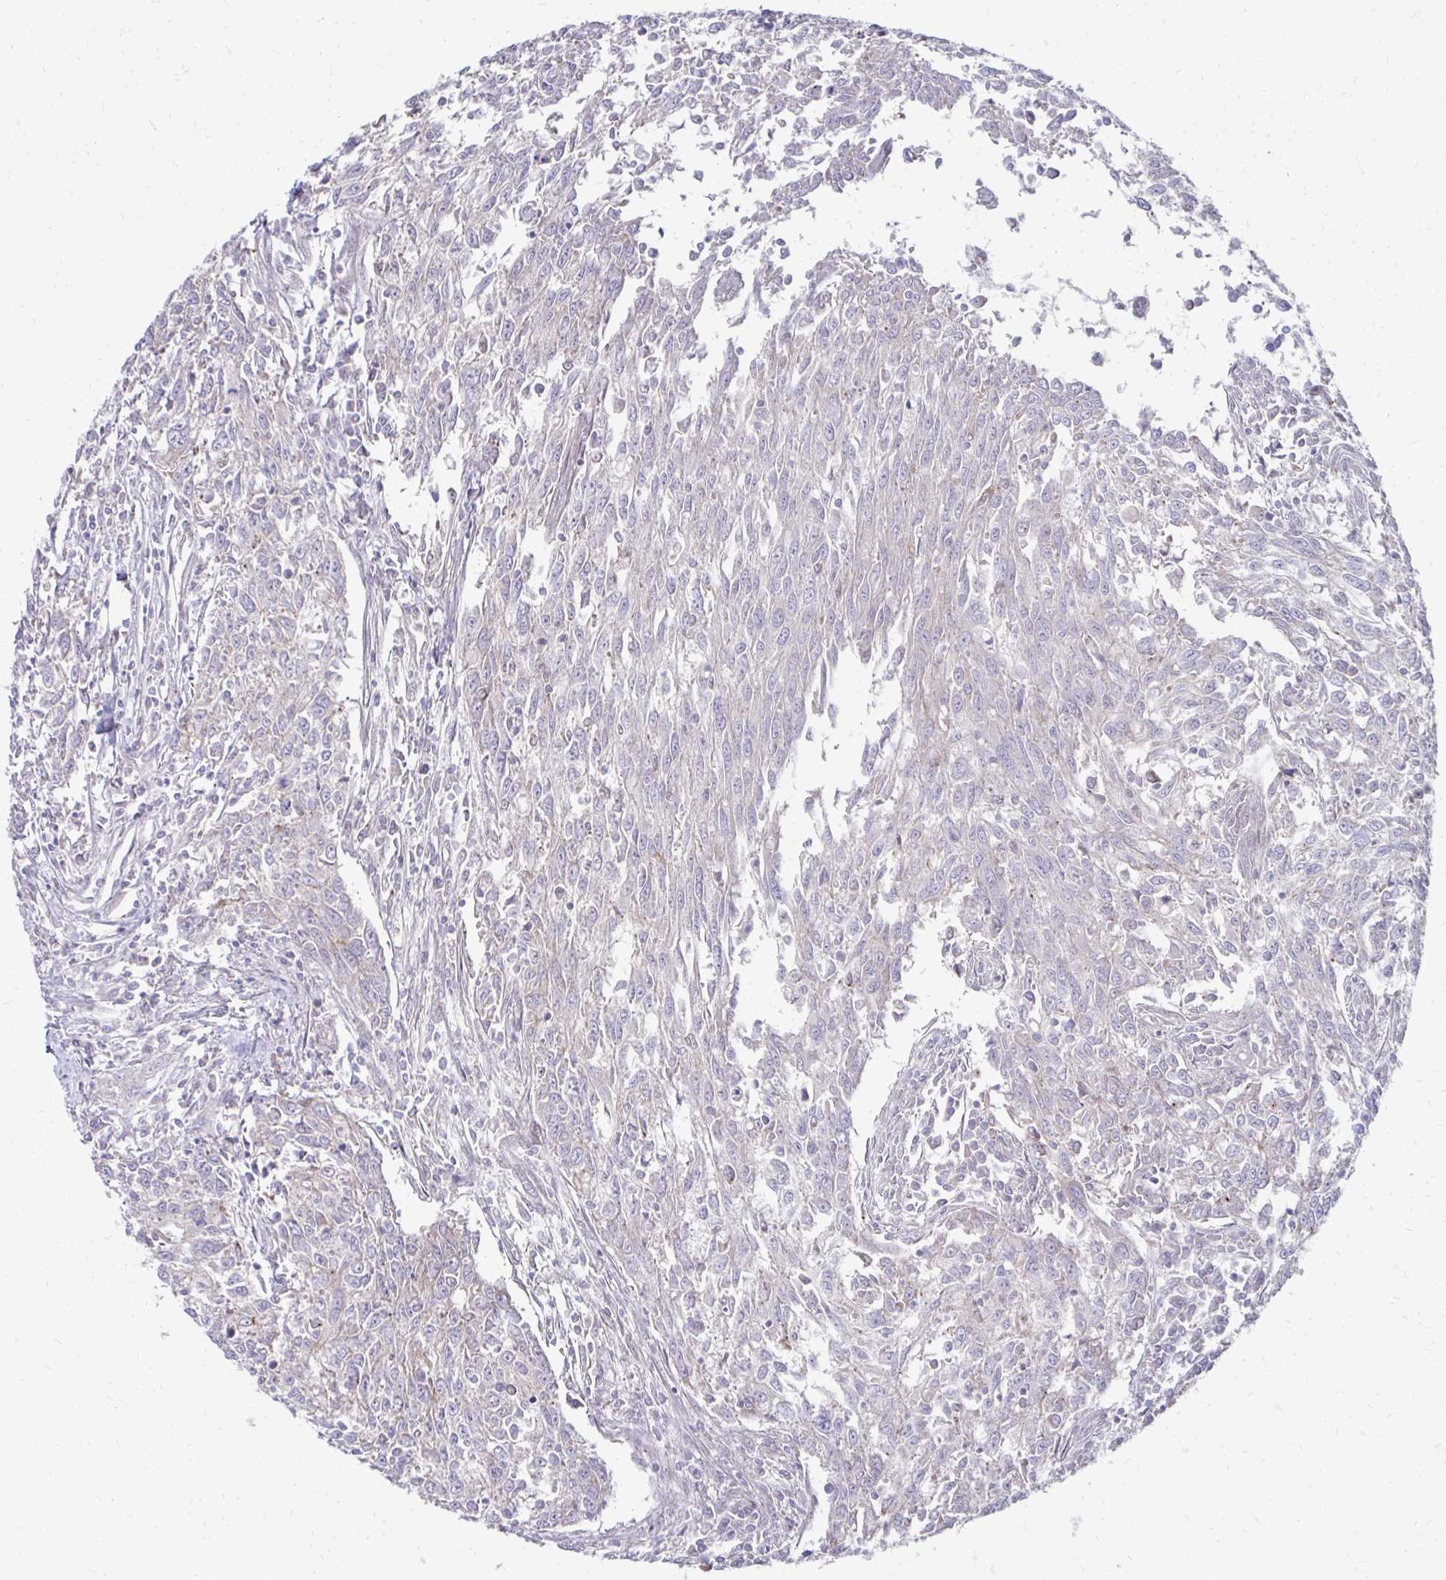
{"staining": {"intensity": "negative", "quantity": "none", "location": "none"}, "tissue": "breast cancer", "cell_type": "Tumor cells", "image_type": "cancer", "snomed": [{"axis": "morphology", "description": "Duct carcinoma"}, {"axis": "topography", "description": "Breast"}], "caption": "Immunohistochemistry photomicrograph of neoplastic tissue: breast cancer stained with DAB shows no significant protein positivity in tumor cells.", "gene": "ITPR2", "patient": {"sex": "female", "age": 50}}